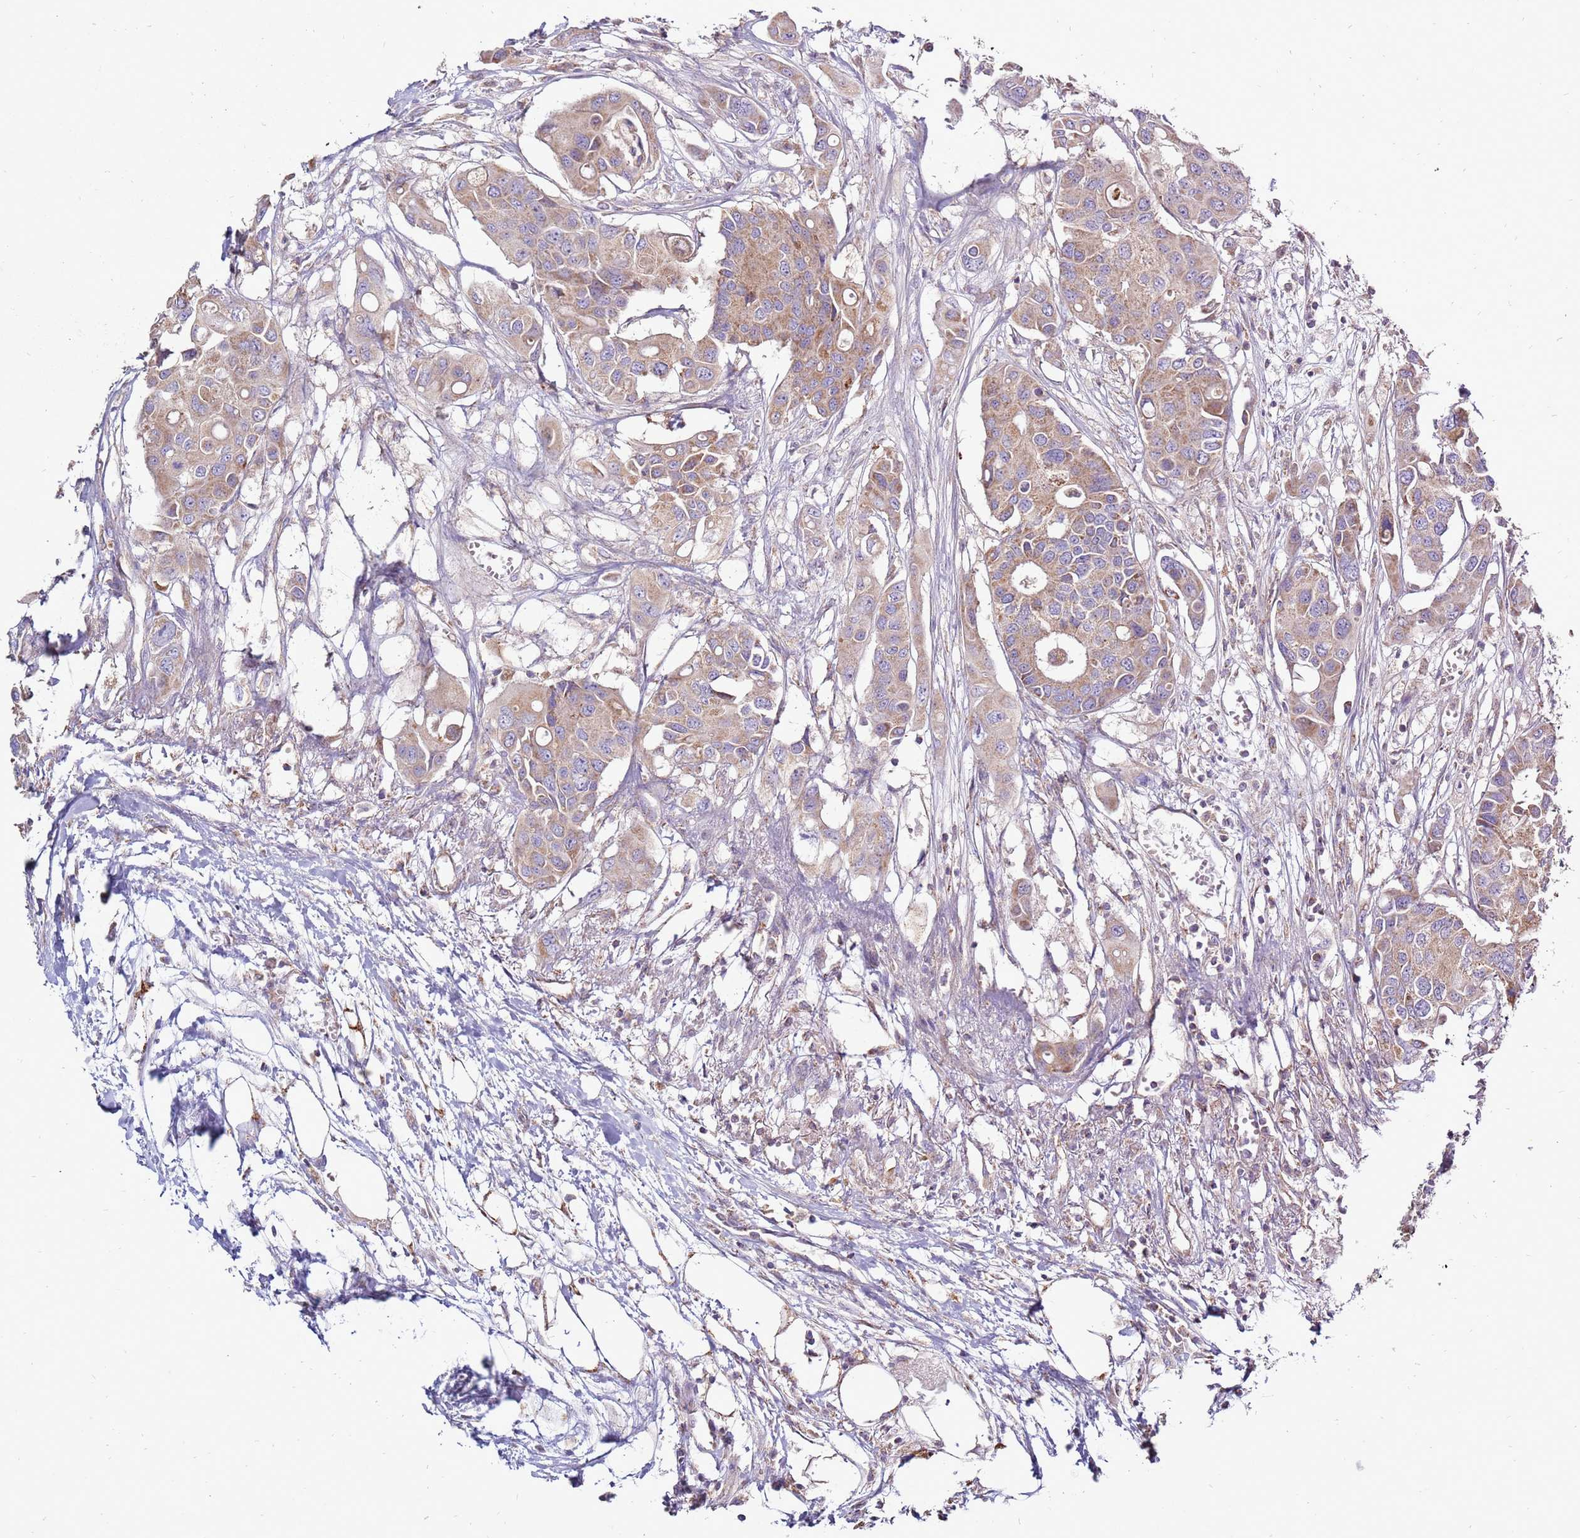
{"staining": {"intensity": "weak", "quantity": ">75%", "location": "cytoplasmic/membranous"}, "tissue": "colorectal cancer", "cell_type": "Tumor cells", "image_type": "cancer", "snomed": [{"axis": "morphology", "description": "Adenocarcinoma, NOS"}, {"axis": "topography", "description": "Colon"}], "caption": "Brown immunohistochemical staining in human colorectal cancer (adenocarcinoma) exhibits weak cytoplasmic/membranous positivity in about >75% of tumor cells. The staining was performed using DAB, with brown indicating positive protein expression. Nuclei are stained blue with hematoxylin.", "gene": "TRAPPC4", "patient": {"sex": "male", "age": 77}}